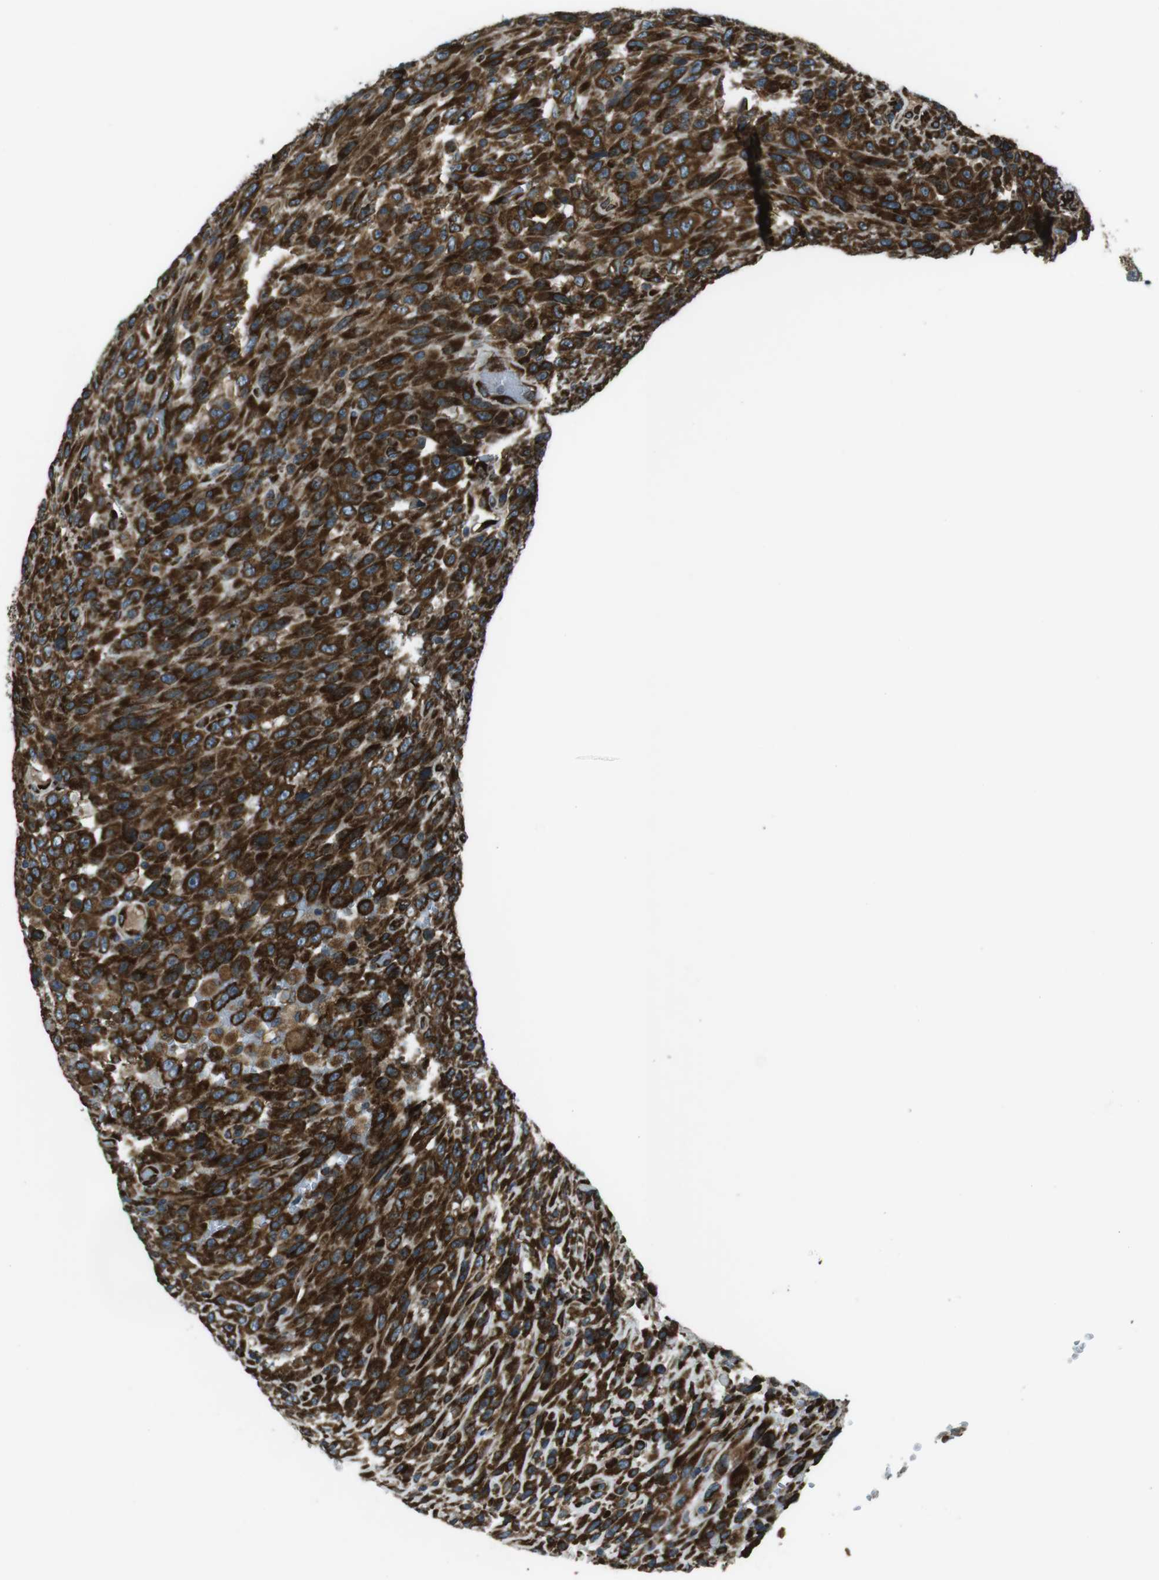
{"staining": {"intensity": "strong", "quantity": ">75%", "location": "cytoplasmic/membranous"}, "tissue": "urothelial cancer", "cell_type": "Tumor cells", "image_type": "cancer", "snomed": [{"axis": "morphology", "description": "Urothelial carcinoma, High grade"}, {"axis": "topography", "description": "Urinary bladder"}], "caption": "A high-resolution histopathology image shows immunohistochemistry staining of urothelial cancer, which displays strong cytoplasmic/membranous staining in approximately >75% of tumor cells.", "gene": "KTN1", "patient": {"sex": "male", "age": 66}}